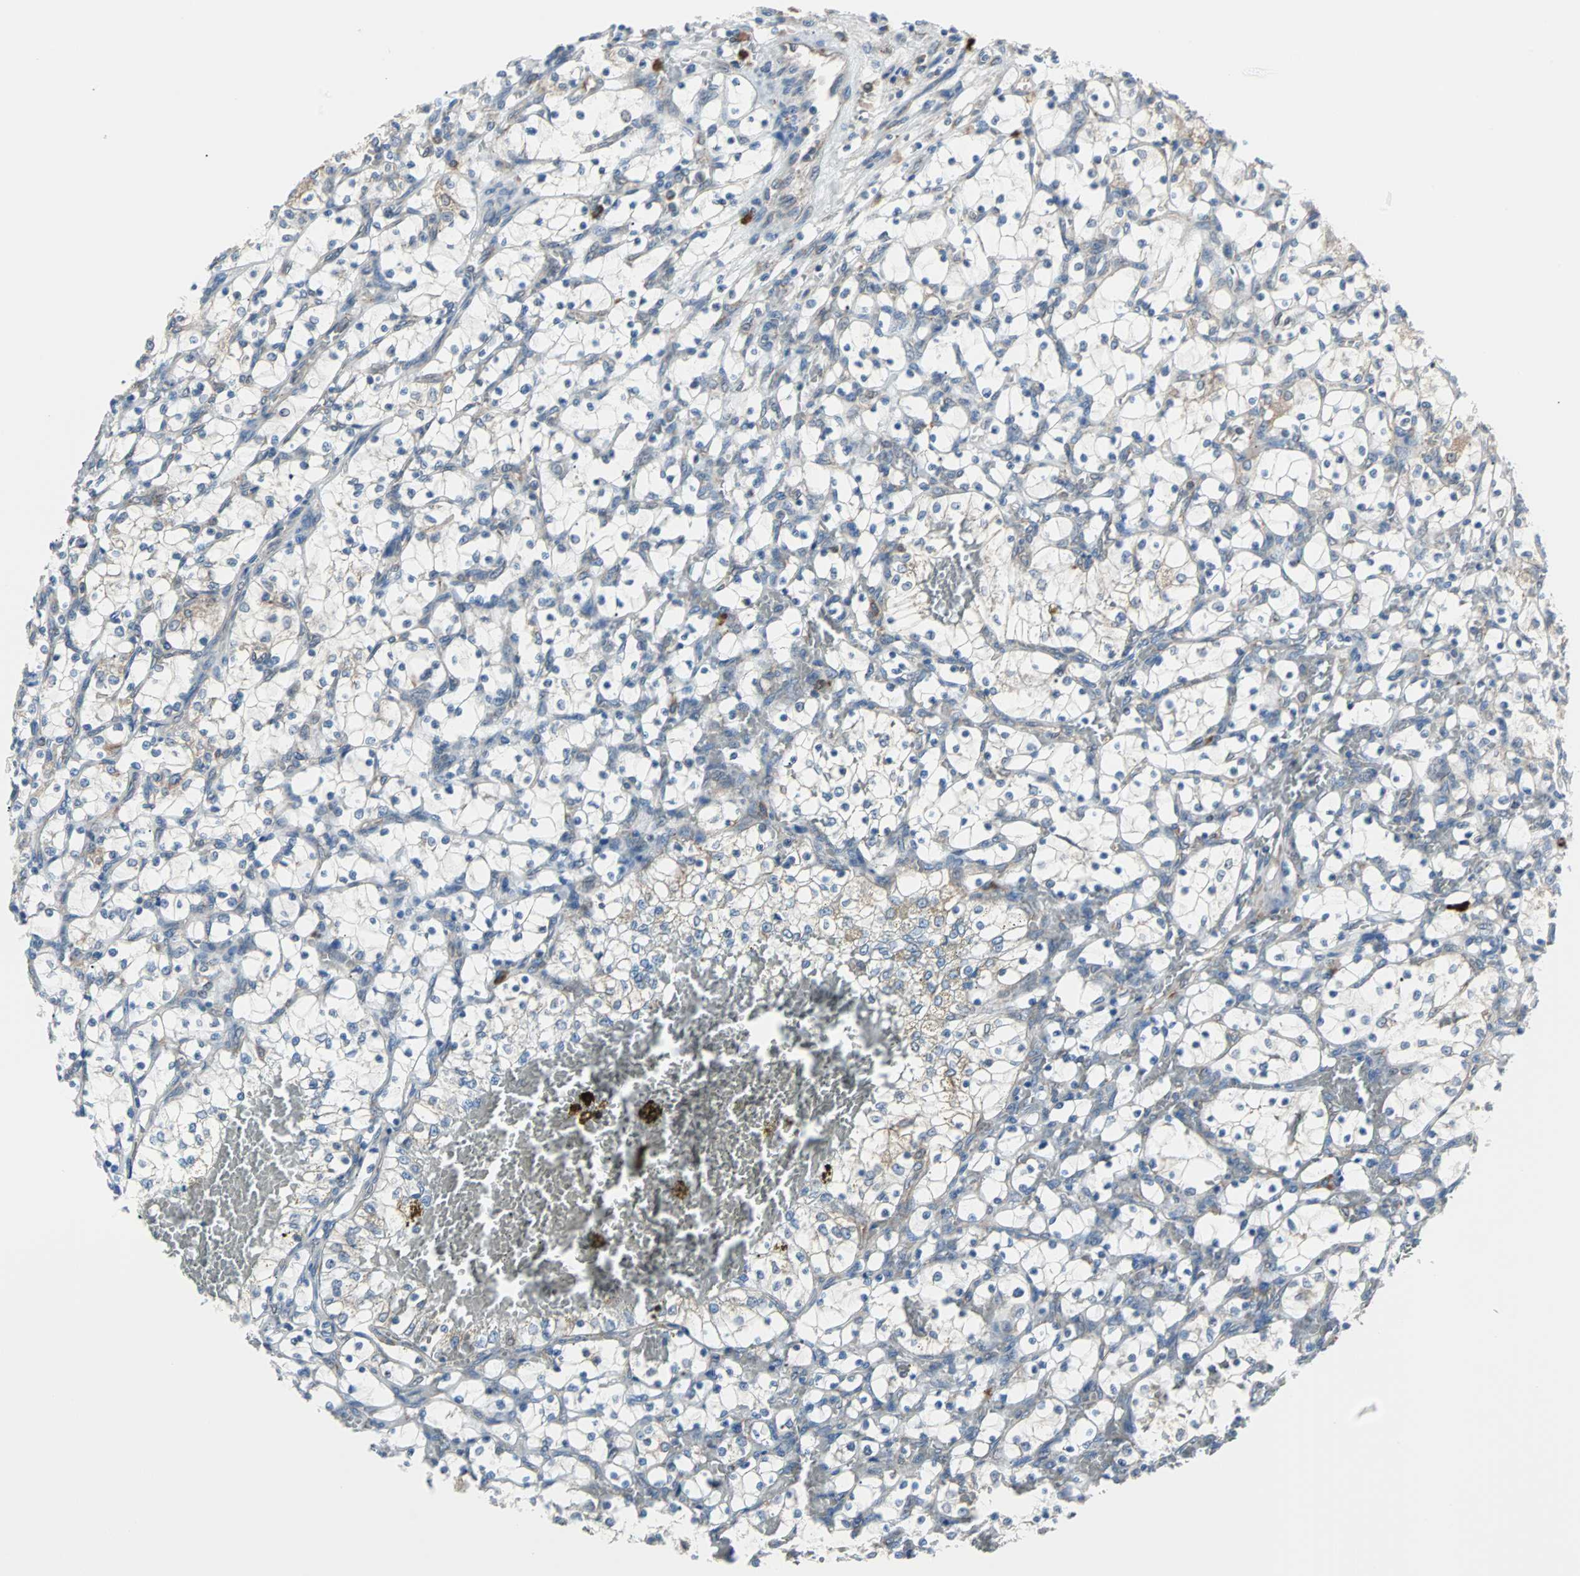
{"staining": {"intensity": "negative", "quantity": "none", "location": "none"}, "tissue": "renal cancer", "cell_type": "Tumor cells", "image_type": "cancer", "snomed": [{"axis": "morphology", "description": "Adenocarcinoma, NOS"}, {"axis": "topography", "description": "Kidney"}], "caption": "IHC of adenocarcinoma (renal) reveals no positivity in tumor cells.", "gene": "PDIA4", "patient": {"sex": "female", "age": 69}}